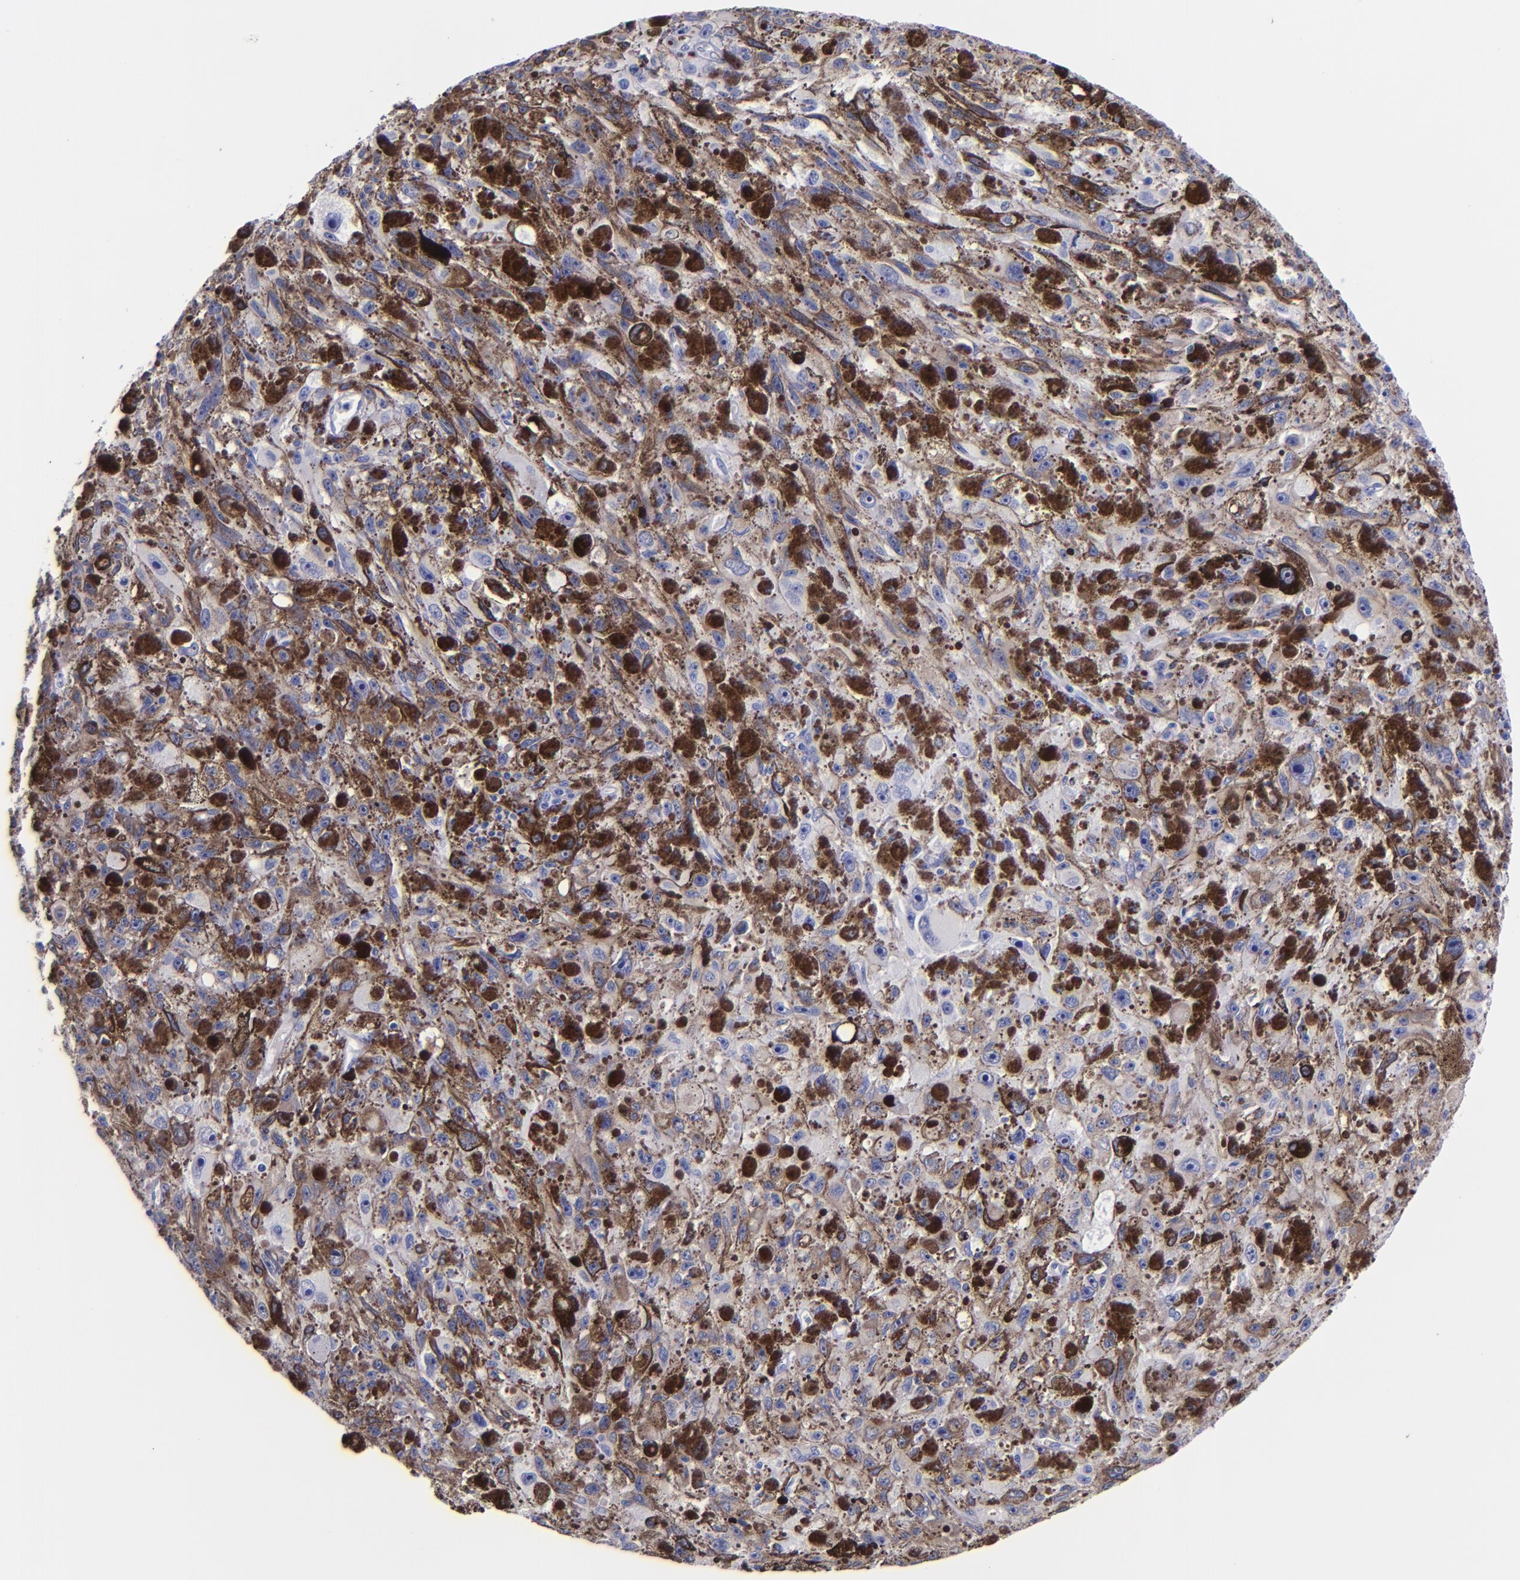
{"staining": {"intensity": "negative", "quantity": "none", "location": "none"}, "tissue": "melanoma", "cell_type": "Tumor cells", "image_type": "cancer", "snomed": [{"axis": "morphology", "description": "Malignant melanoma, NOS"}, {"axis": "topography", "description": "Skin"}], "caption": "IHC micrograph of neoplastic tissue: melanoma stained with DAB shows no significant protein staining in tumor cells.", "gene": "SV2A", "patient": {"sex": "female", "age": 104}}